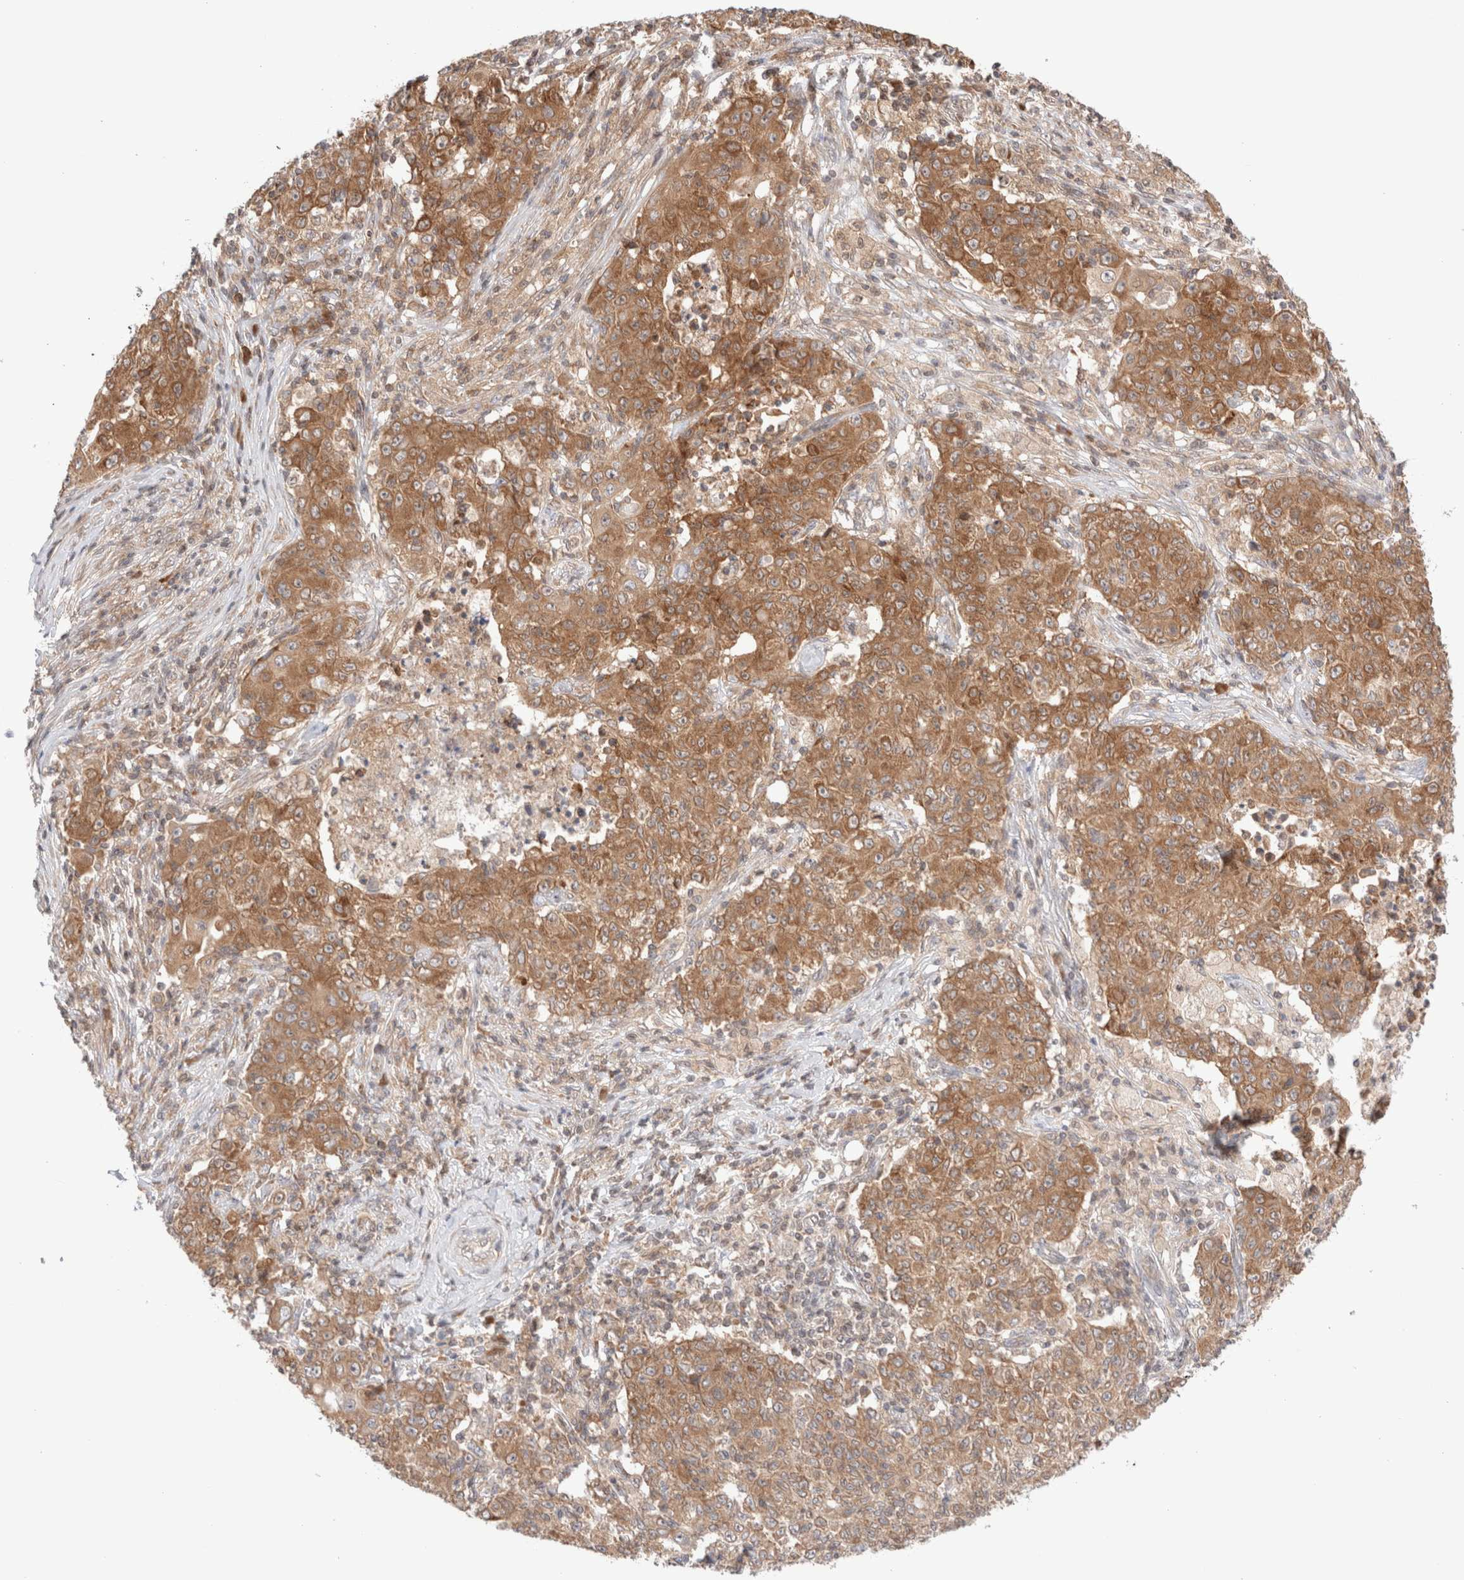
{"staining": {"intensity": "moderate", "quantity": ">75%", "location": "cytoplasmic/membranous"}, "tissue": "ovarian cancer", "cell_type": "Tumor cells", "image_type": "cancer", "snomed": [{"axis": "morphology", "description": "Carcinoma, endometroid"}, {"axis": "topography", "description": "Ovary"}], "caption": "Immunohistochemistry of ovarian cancer demonstrates medium levels of moderate cytoplasmic/membranous staining in approximately >75% of tumor cells.", "gene": "XKR4", "patient": {"sex": "female", "age": 42}}